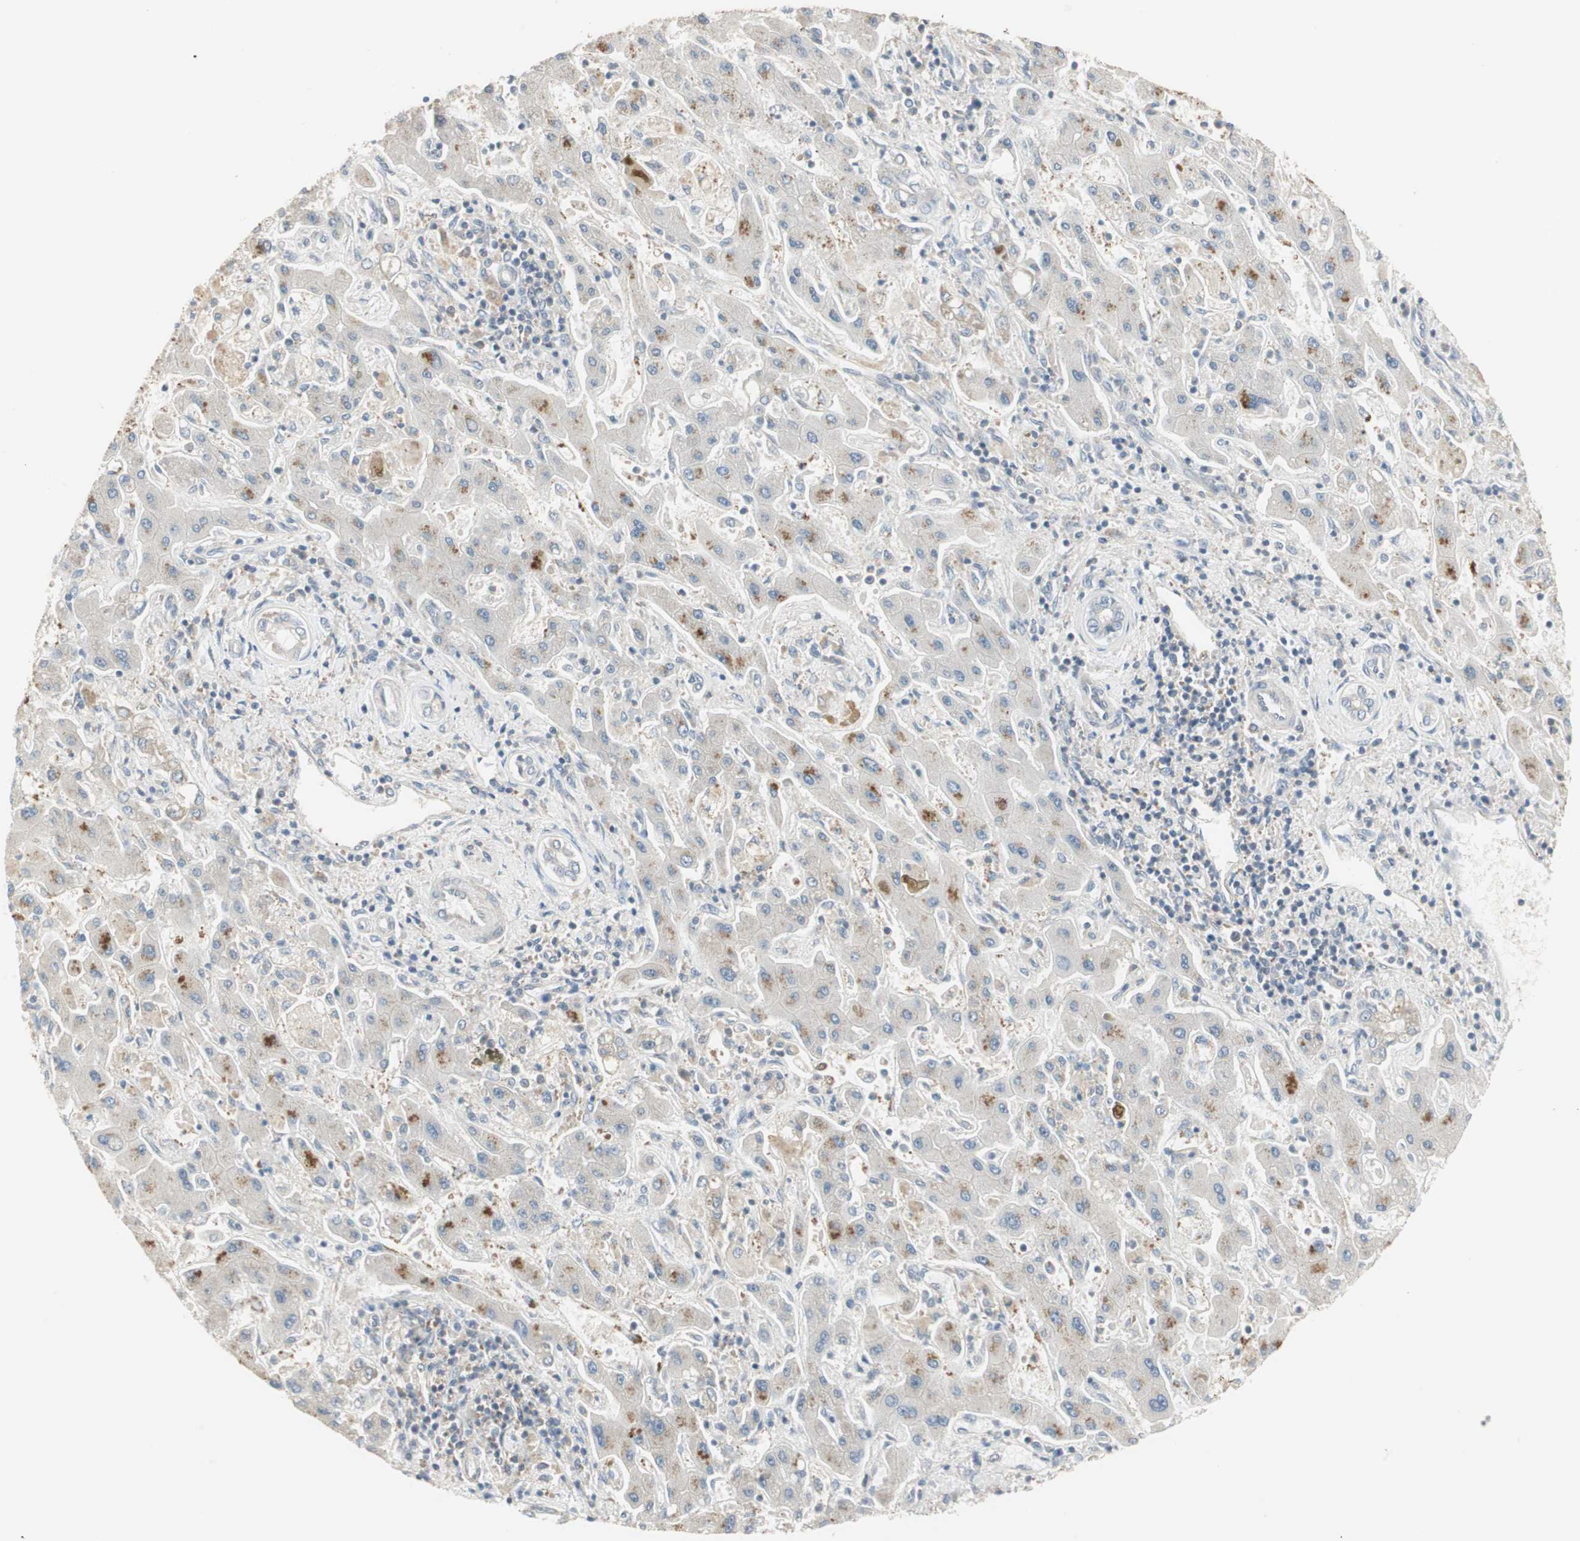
{"staining": {"intensity": "moderate", "quantity": "<25%", "location": "cytoplasmic/membranous"}, "tissue": "liver cancer", "cell_type": "Tumor cells", "image_type": "cancer", "snomed": [{"axis": "morphology", "description": "Cholangiocarcinoma"}, {"axis": "topography", "description": "Liver"}], "caption": "This histopathology image reveals liver cancer (cholangiocarcinoma) stained with immunohistochemistry (IHC) to label a protein in brown. The cytoplasmic/membranous of tumor cells show moderate positivity for the protein. Nuclei are counter-stained blue.", "gene": "ZFP36", "patient": {"sex": "male", "age": 50}}